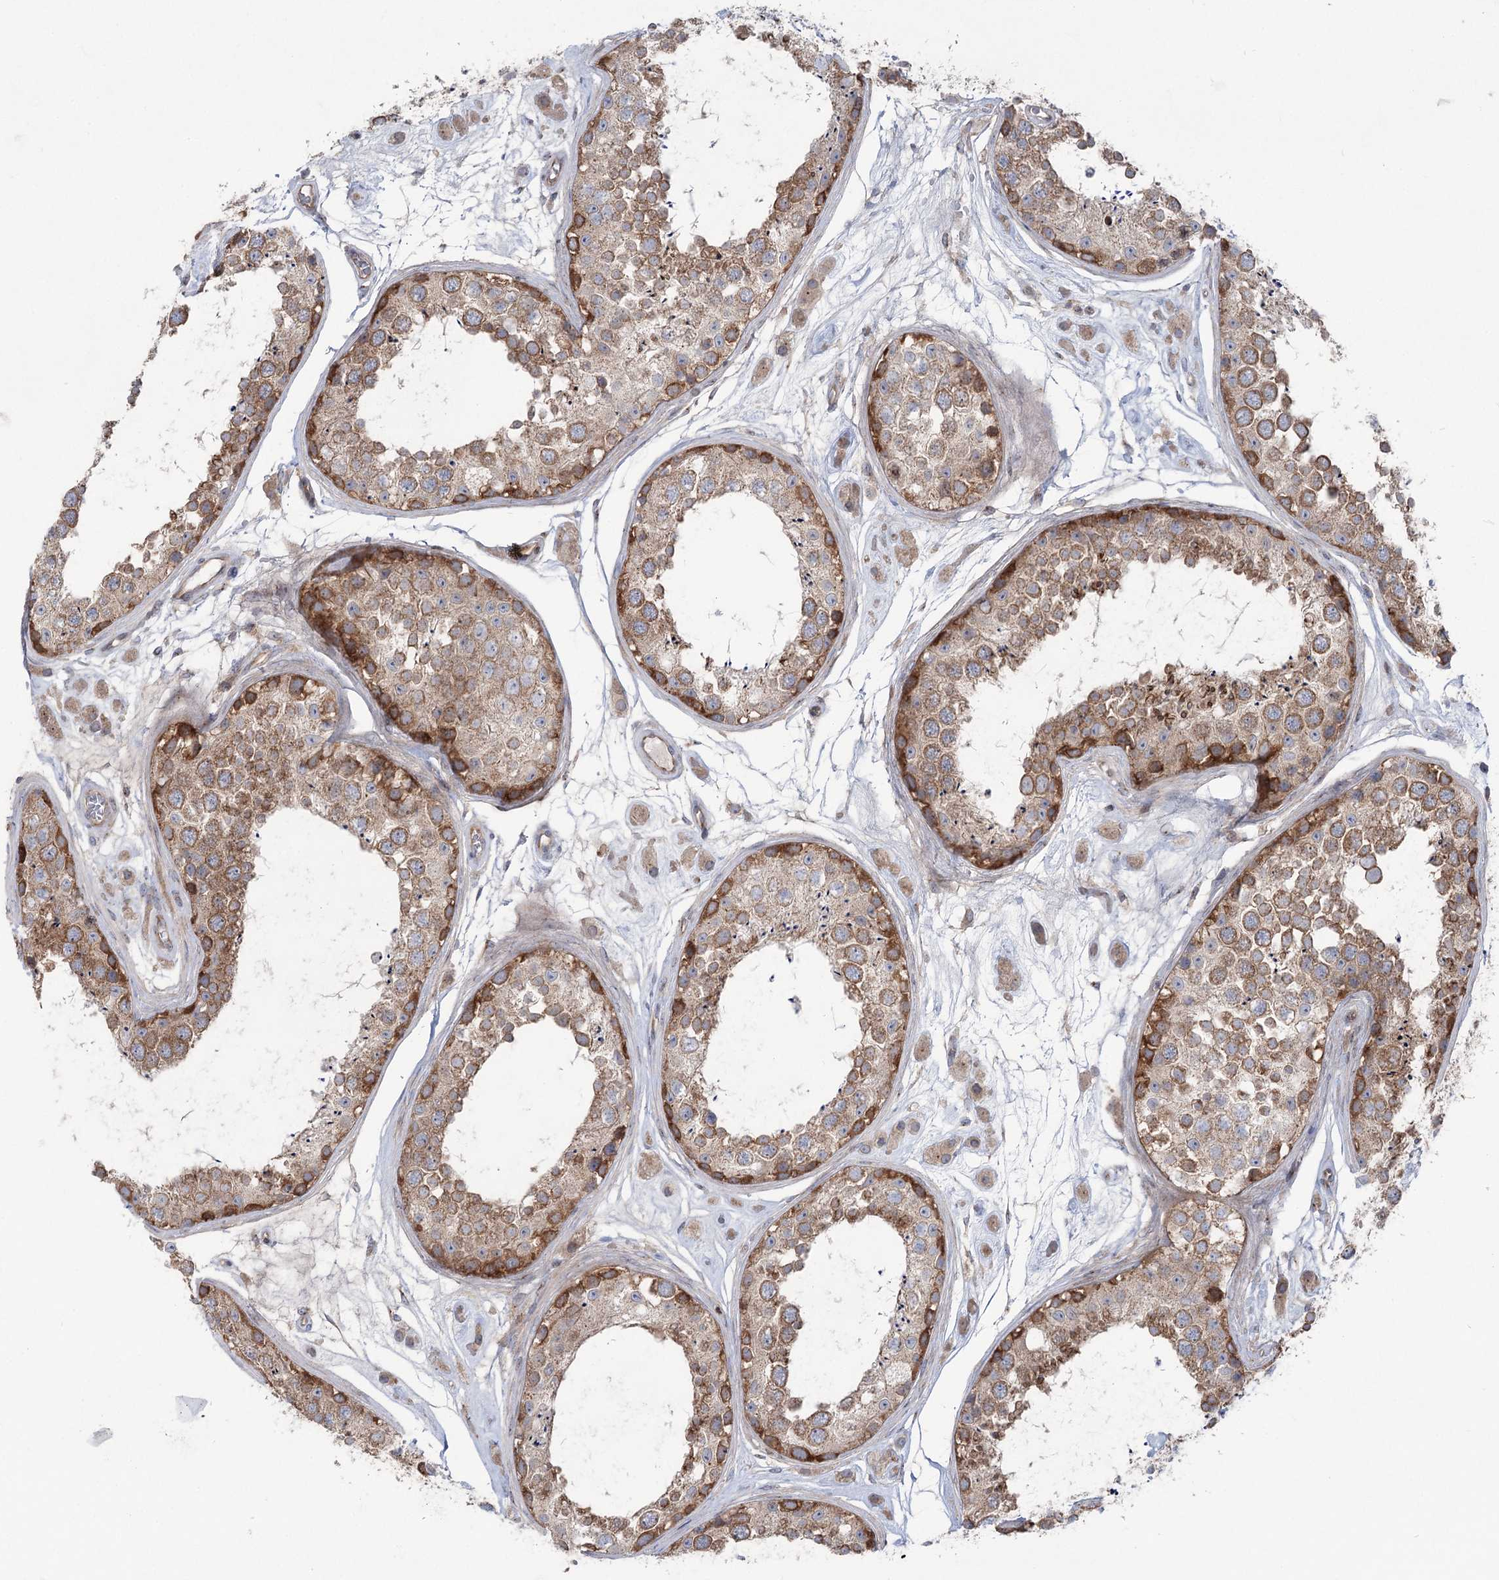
{"staining": {"intensity": "moderate", "quantity": ">75%", "location": "cytoplasmic/membranous"}, "tissue": "testis", "cell_type": "Cells in seminiferous ducts", "image_type": "normal", "snomed": [{"axis": "morphology", "description": "Normal tissue, NOS"}, {"axis": "topography", "description": "Testis"}], "caption": "Protein staining of unremarkable testis shows moderate cytoplasmic/membranous staining in approximately >75% of cells in seminiferous ducts.", "gene": "SCN11A", "patient": {"sex": "male", "age": 25}}